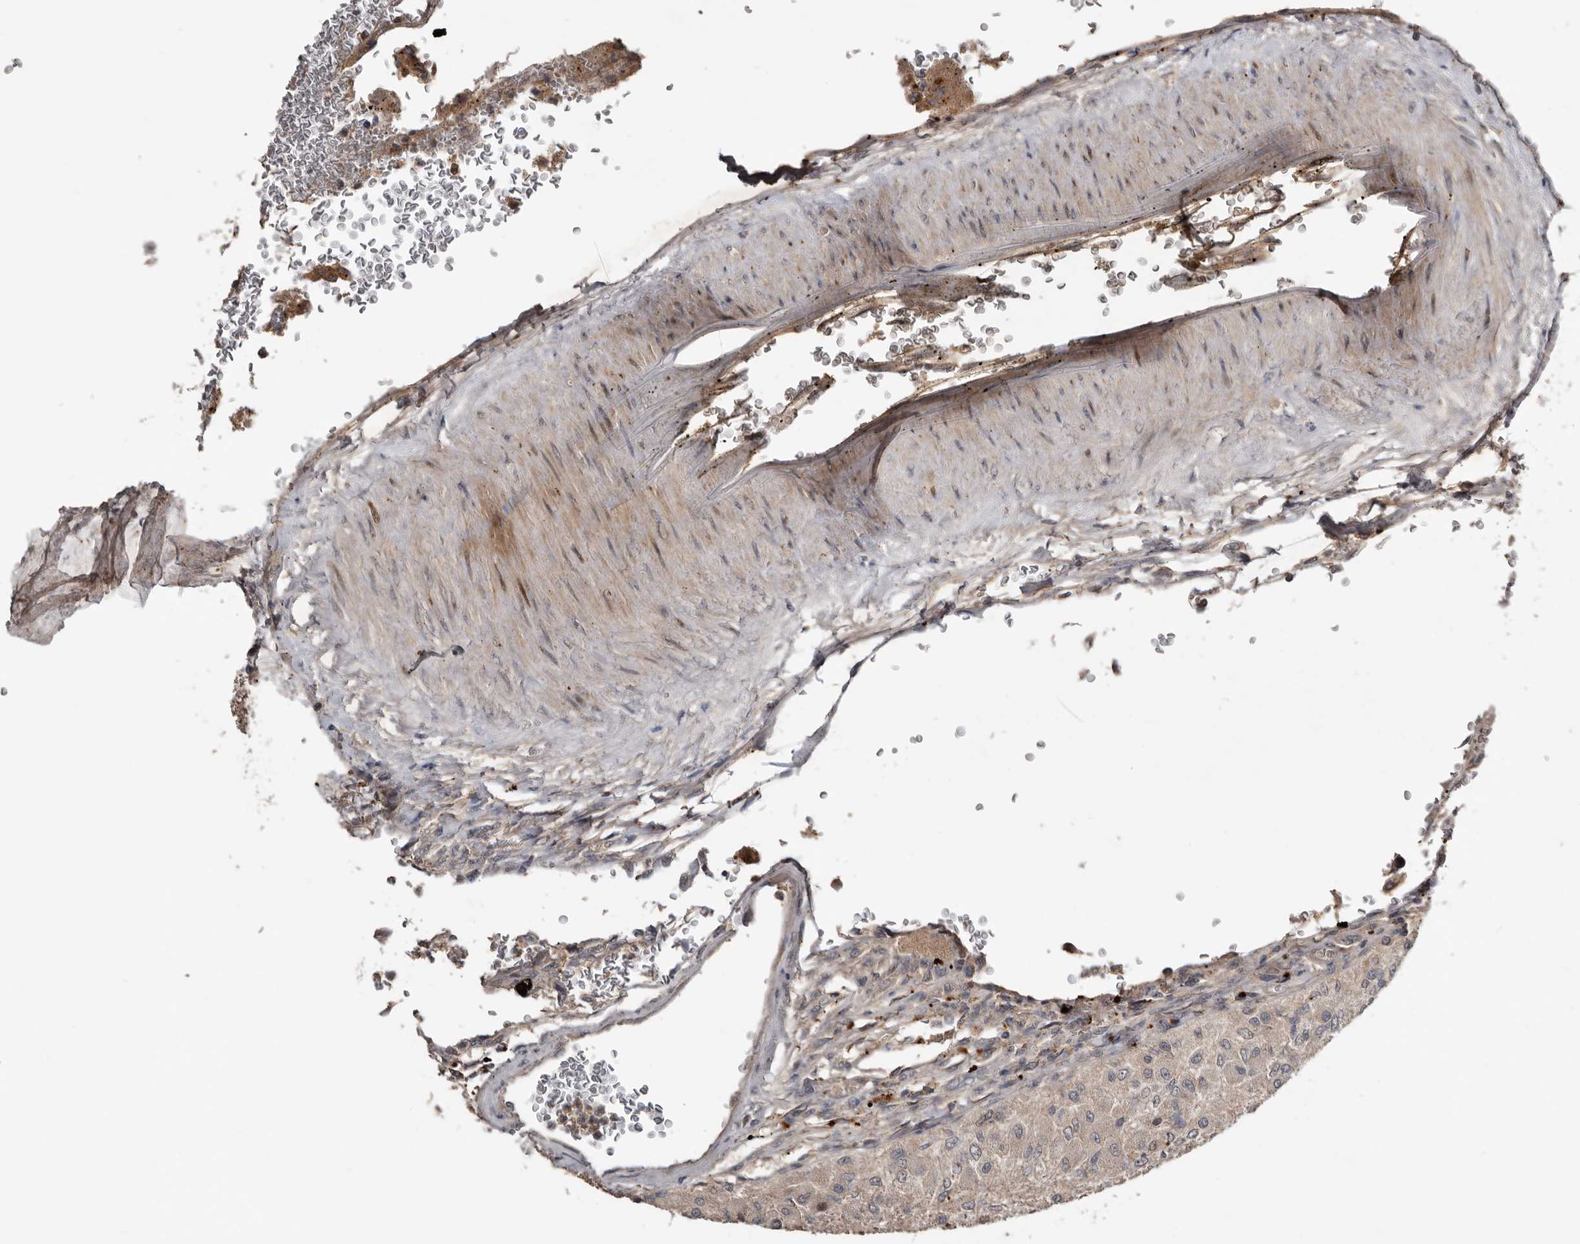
{"staining": {"intensity": "negative", "quantity": "none", "location": "none"}, "tissue": "glioma", "cell_type": "Tumor cells", "image_type": "cancer", "snomed": [{"axis": "morphology", "description": "Normal tissue, NOS"}, {"axis": "morphology", "description": "Glioma, malignant, High grade"}, {"axis": "topography", "description": "Cerebral cortex"}], "caption": "Tumor cells show no significant protein expression in glioma. (DAB (3,3'-diaminobenzidine) IHC with hematoxylin counter stain).", "gene": "NMUR1", "patient": {"sex": "male", "age": 77}}